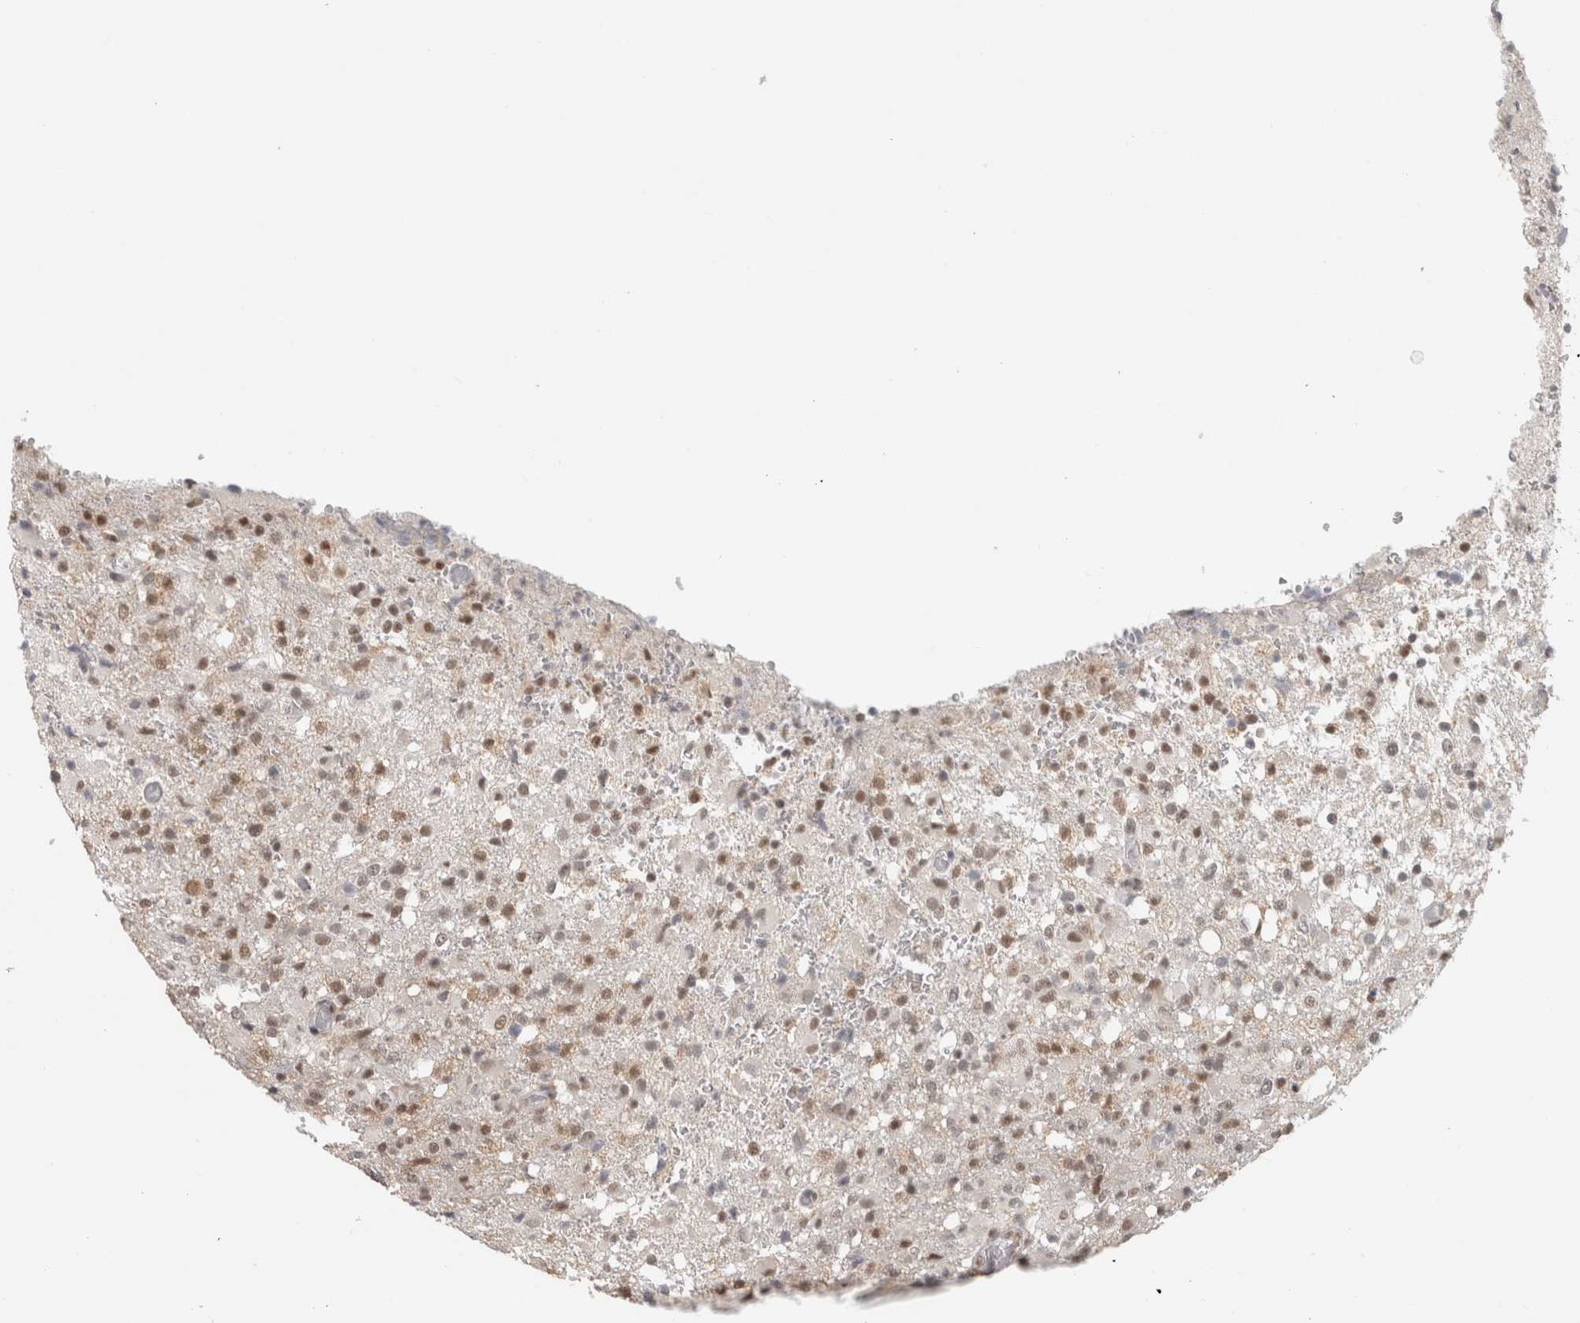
{"staining": {"intensity": "moderate", "quantity": "25%-75%", "location": "nuclear"}, "tissue": "glioma", "cell_type": "Tumor cells", "image_type": "cancer", "snomed": [{"axis": "morphology", "description": "Glioma, malignant, High grade"}, {"axis": "topography", "description": "Brain"}], "caption": "High-power microscopy captured an IHC photomicrograph of glioma, revealing moderate nuclear positivity in approximately 25%-75% of tumor cells.", "gene": "ZNF830", "patient": {"sex": "female", "age": 57}}